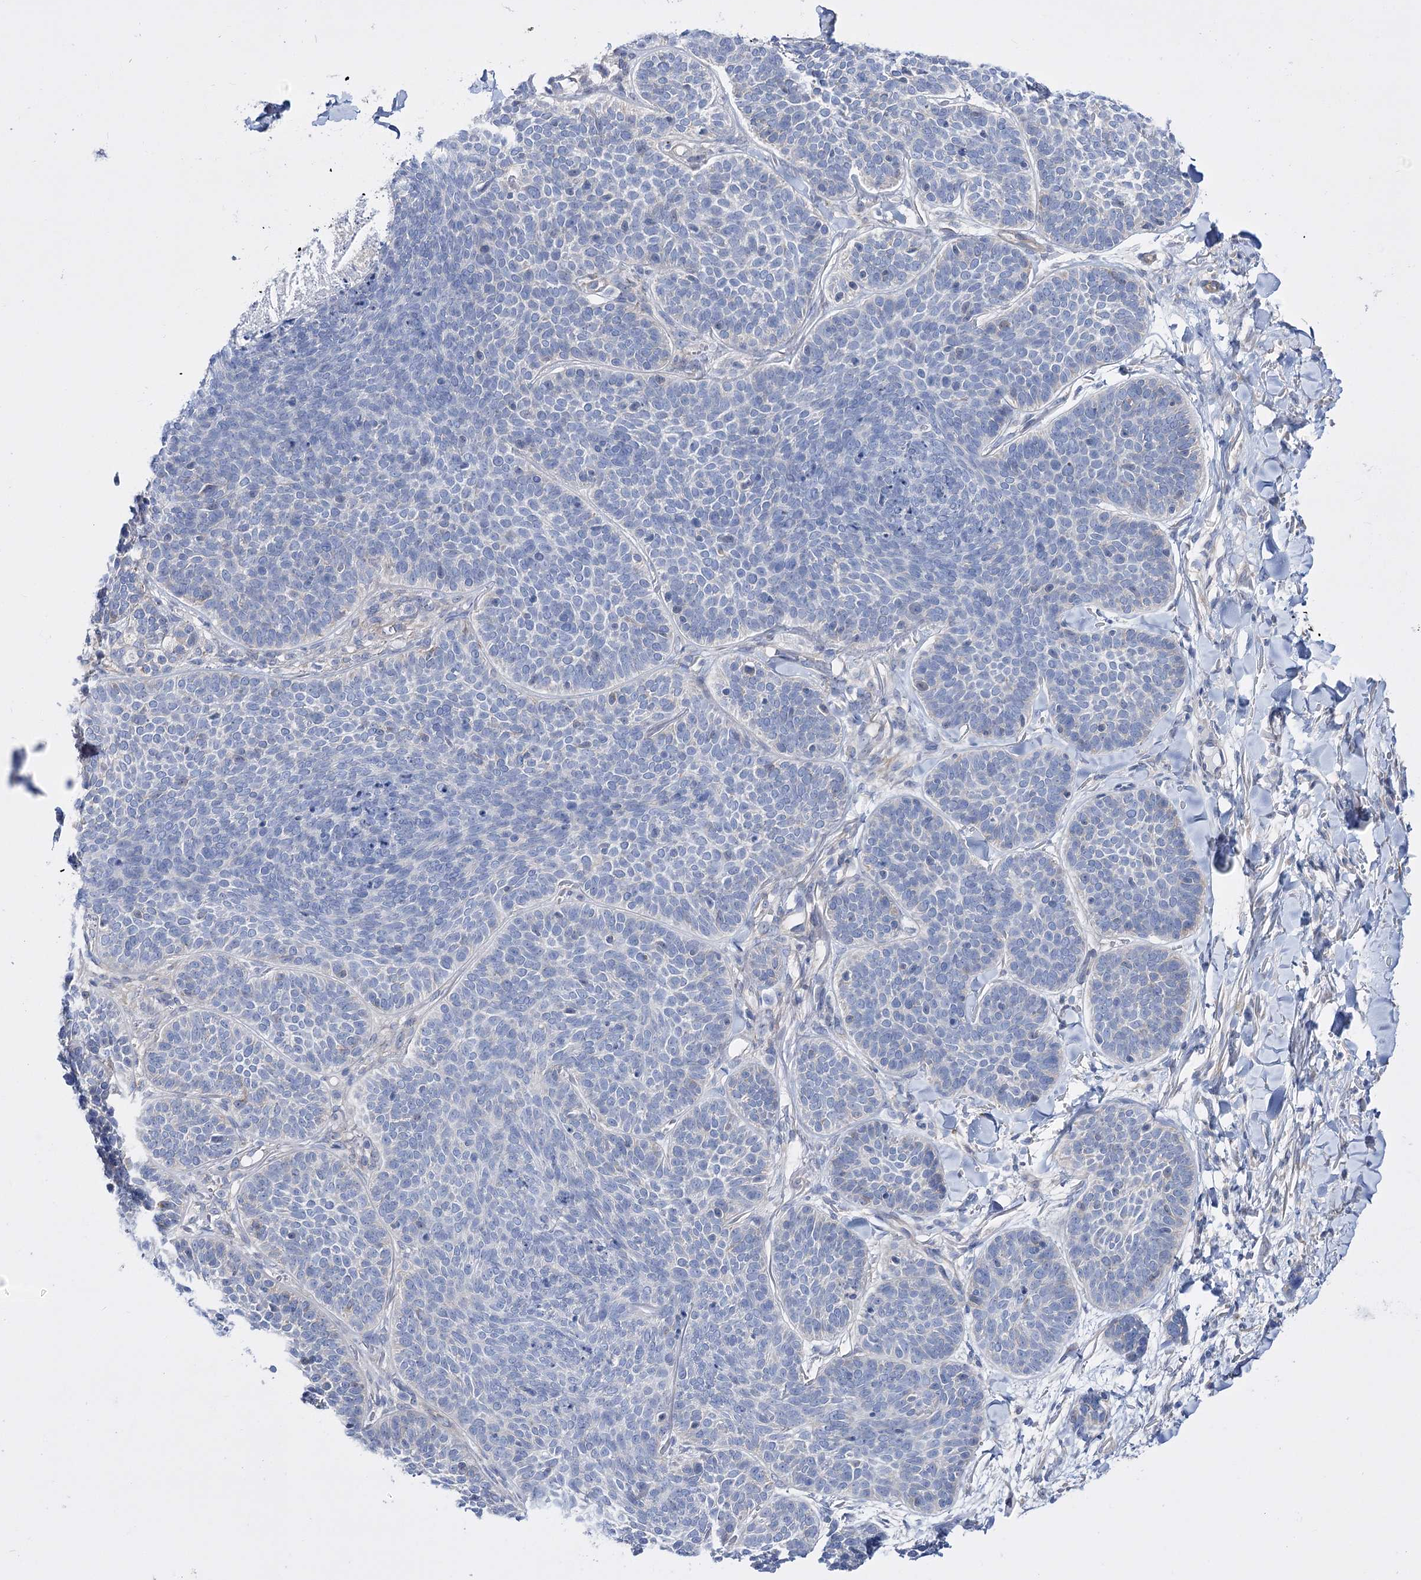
{"staining": {"intensity": "negative", "quantity": "none", "location": "none"}, "tissue": "skin cancer", "cell_type": "Tumor cells", "image_type": "cancer", "snomed": [{"axis": "morphology", "description": "Basal cell carcinoma"}, {"axis": "topography", "description": "Skin"}], "caption": "An image of human basal cell carcinoma (skin) is negative for staining in tumor cells.", "gene": "LRRC34", "patient": {"sex": "male", "age": 85}}